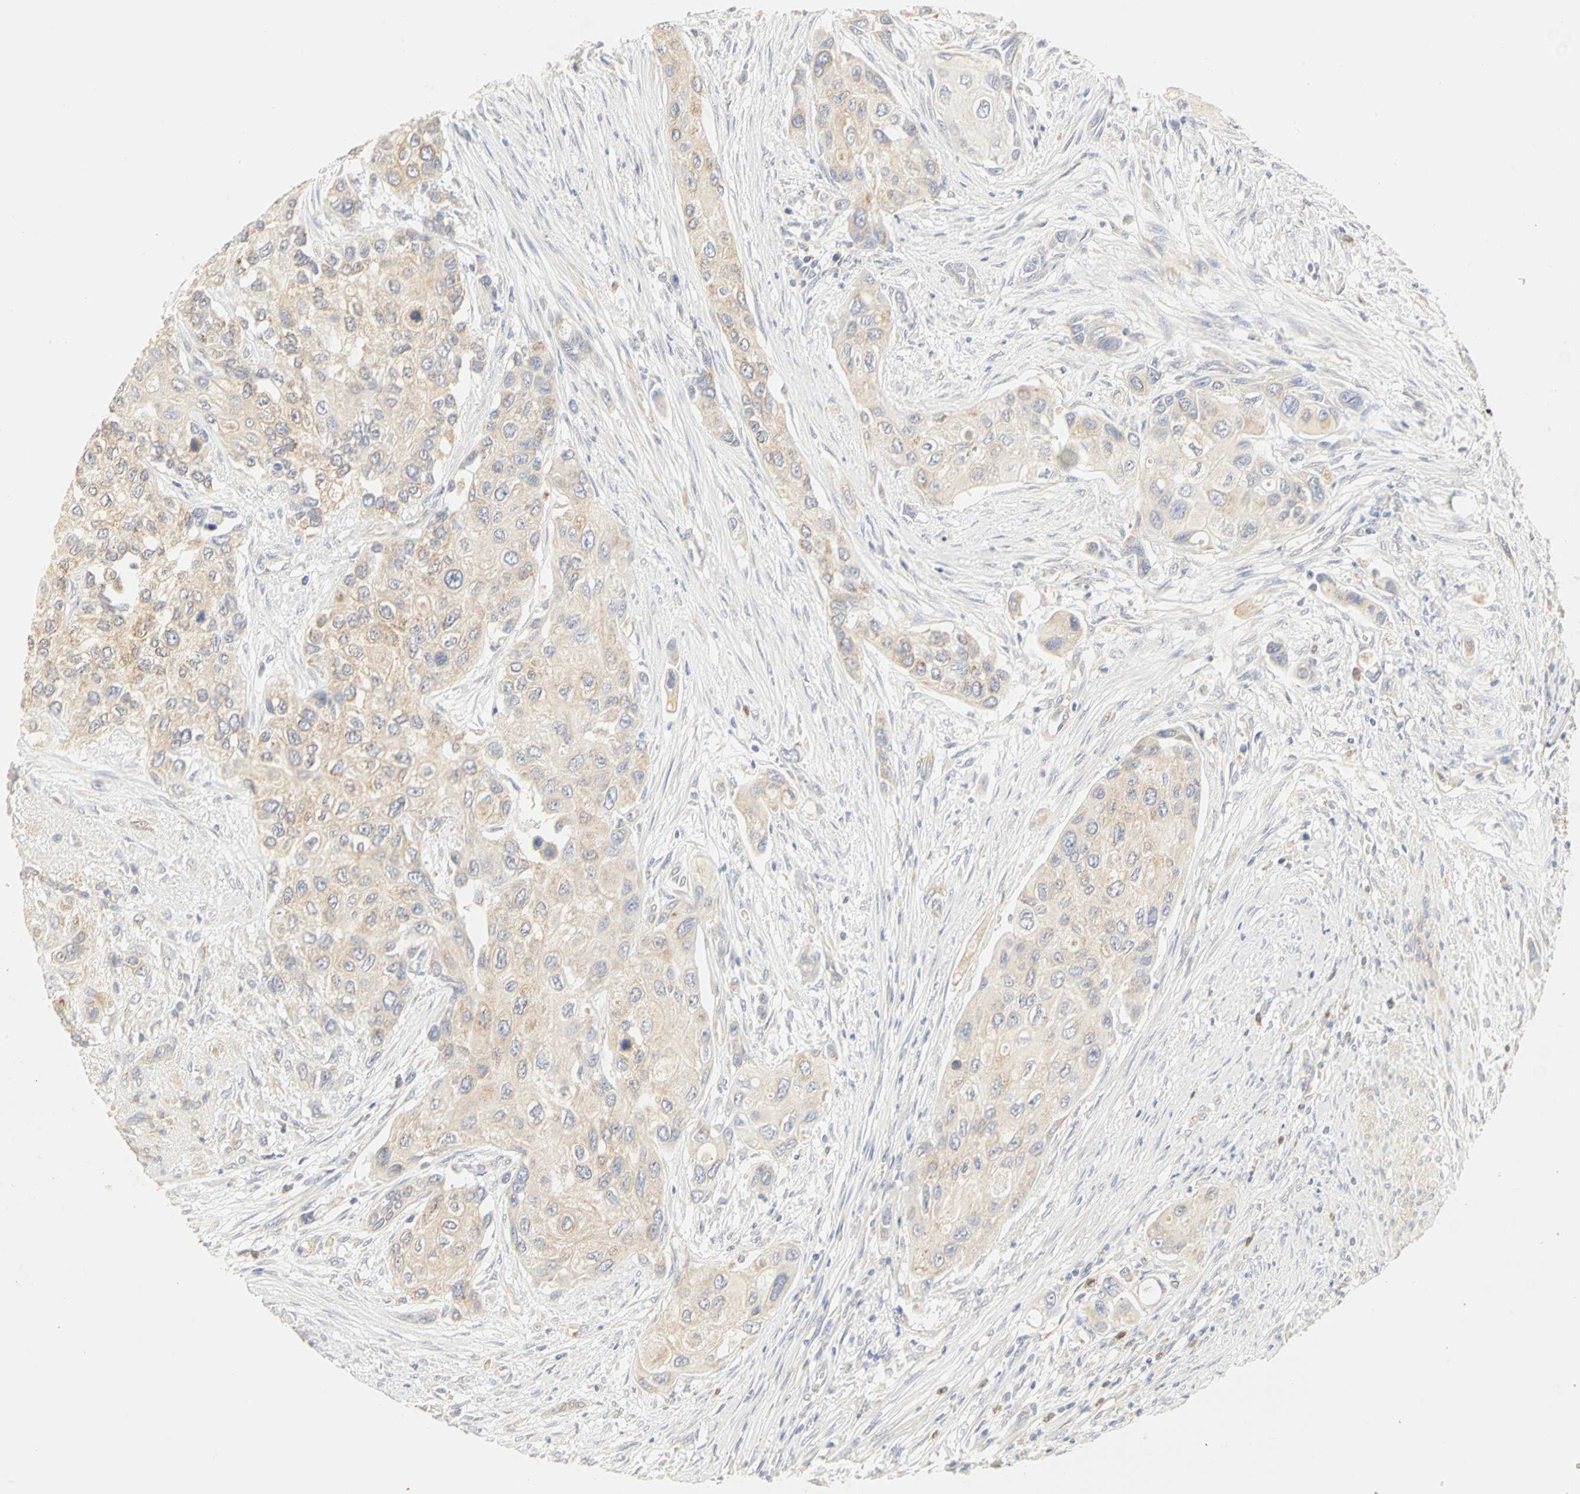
{"staining": {"intensity": "moderate", "quantity": ">75%", "location": "cytoplasmic/membranous"}, "tissue": "urothelial cancer", "cell_type": "Tumor cells", "image_type": "cancer", "snomed": [{"axis": "morphology", "description": "Urothelial carcinoma, High grade"}, {"axis": "topography", "description": "Urinary bladder"}], "caption": "Immunohistochemical staining of urothelial carcinoma (high-grade) shows medium levels of moderate cytoplasmic/membranous protein staining in approximately >75% of tumor cells. (DAB (3,3'-diaminobenzidine) = brown stain, brightfield microscopy at high magnification).", "gene": "GNRH2", "patient": {"sex": "female", "age": 56}}